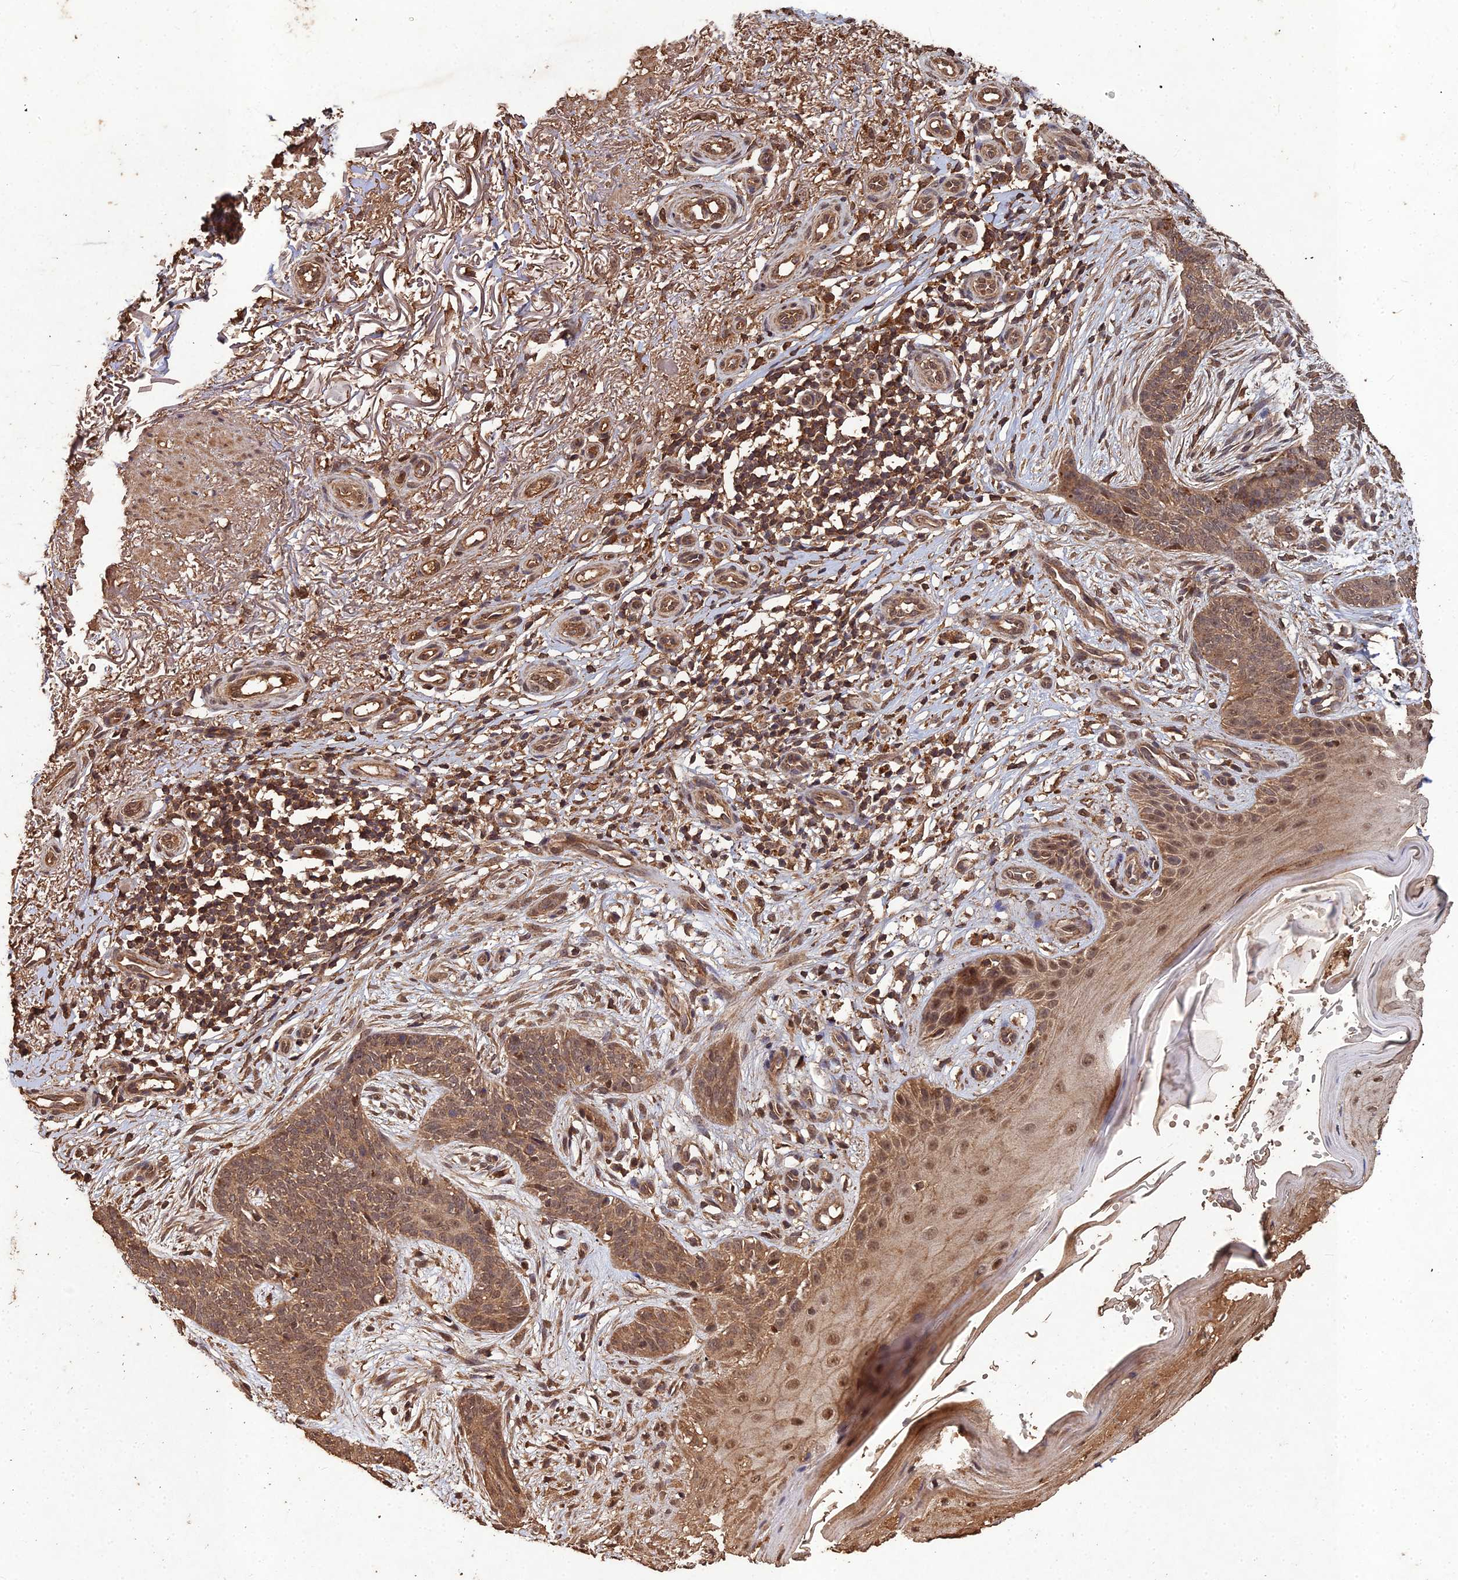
{"staining": {"intensity": "moderate", "quantity": ">75%", "location": "cytoplasmic/membranous,nuclear"}, "tissue": "skin cancer", "cell_type": "Tumor cells", "image_type": "cancer", "snomed": [{"axis": "morphology", "description": "Basal cell carcinoma"}, {"axis": "topography", "description": "Skin"}], "caption": "An image of human basal cell carcinoma (skin) stained for a protein reveals moderate cytoplasmic/membranous and nuclear brown staining in tumor cells. The staining was performed using DAB (3,3'-diaminobenzidine) to visualize the protein expression in brown, while the nuclei were stained in blue with hematoxylin (Magnification: 20x).", "gene": "SYMPK", "patient": {"sex": "female", "age": 82}}